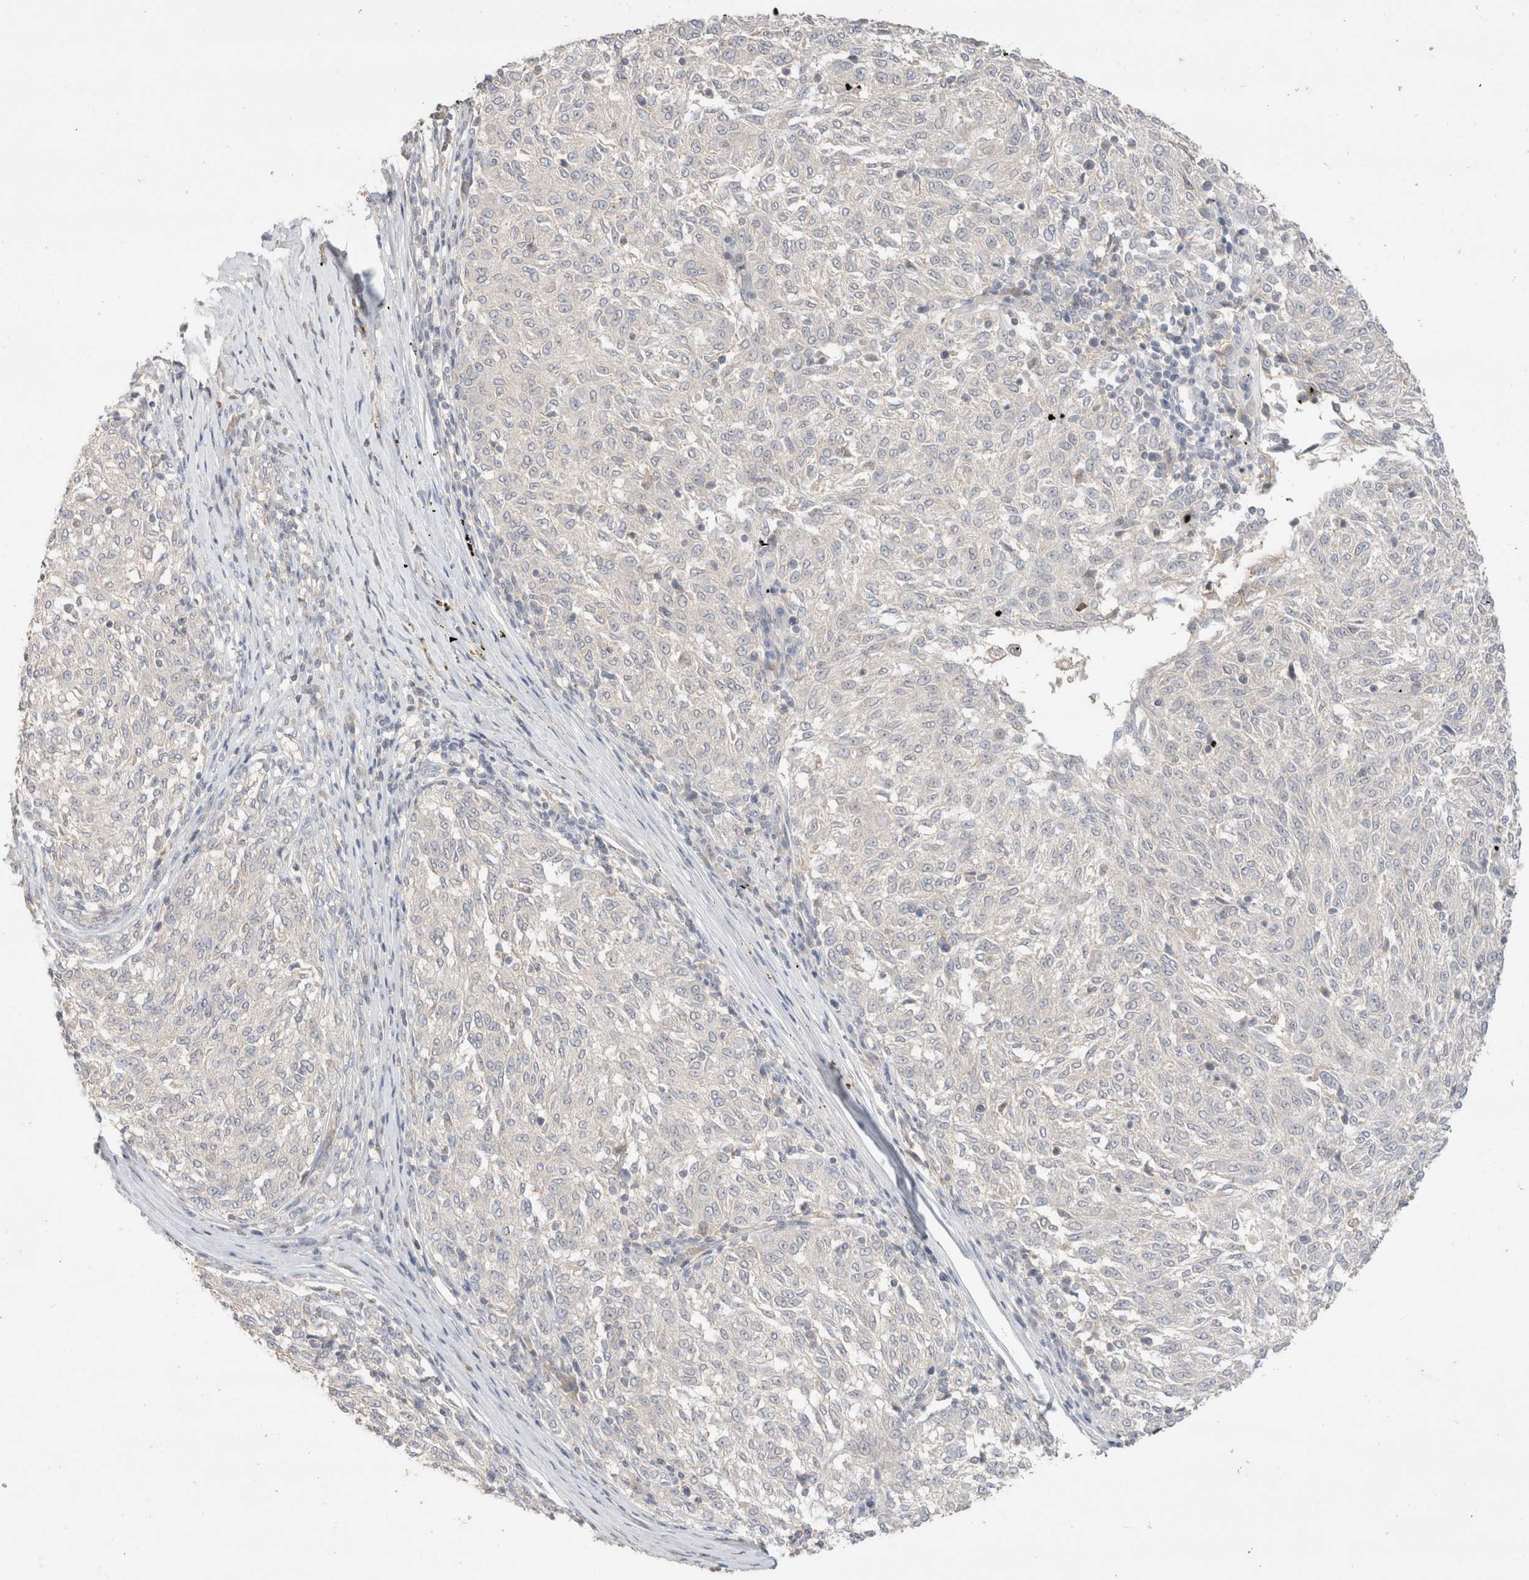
{"staining": {"intensity": "negative", "quantity": "none", "location": "none"}, "tissue": "melanoma", "cell_type": "Tumor cells", "image_type": "cancer", "snomed": [{"axis": "morphology", "description": "Malignant melanoma, NOS"}, {"axis": "topography", "description": "Skin"}], "caption": "Melanoma was stained to show a protein in brown. There is no significant positivity in tumor cells.", "gene": "TRIM41", "patient": {"sex": "female", "age": 72}}